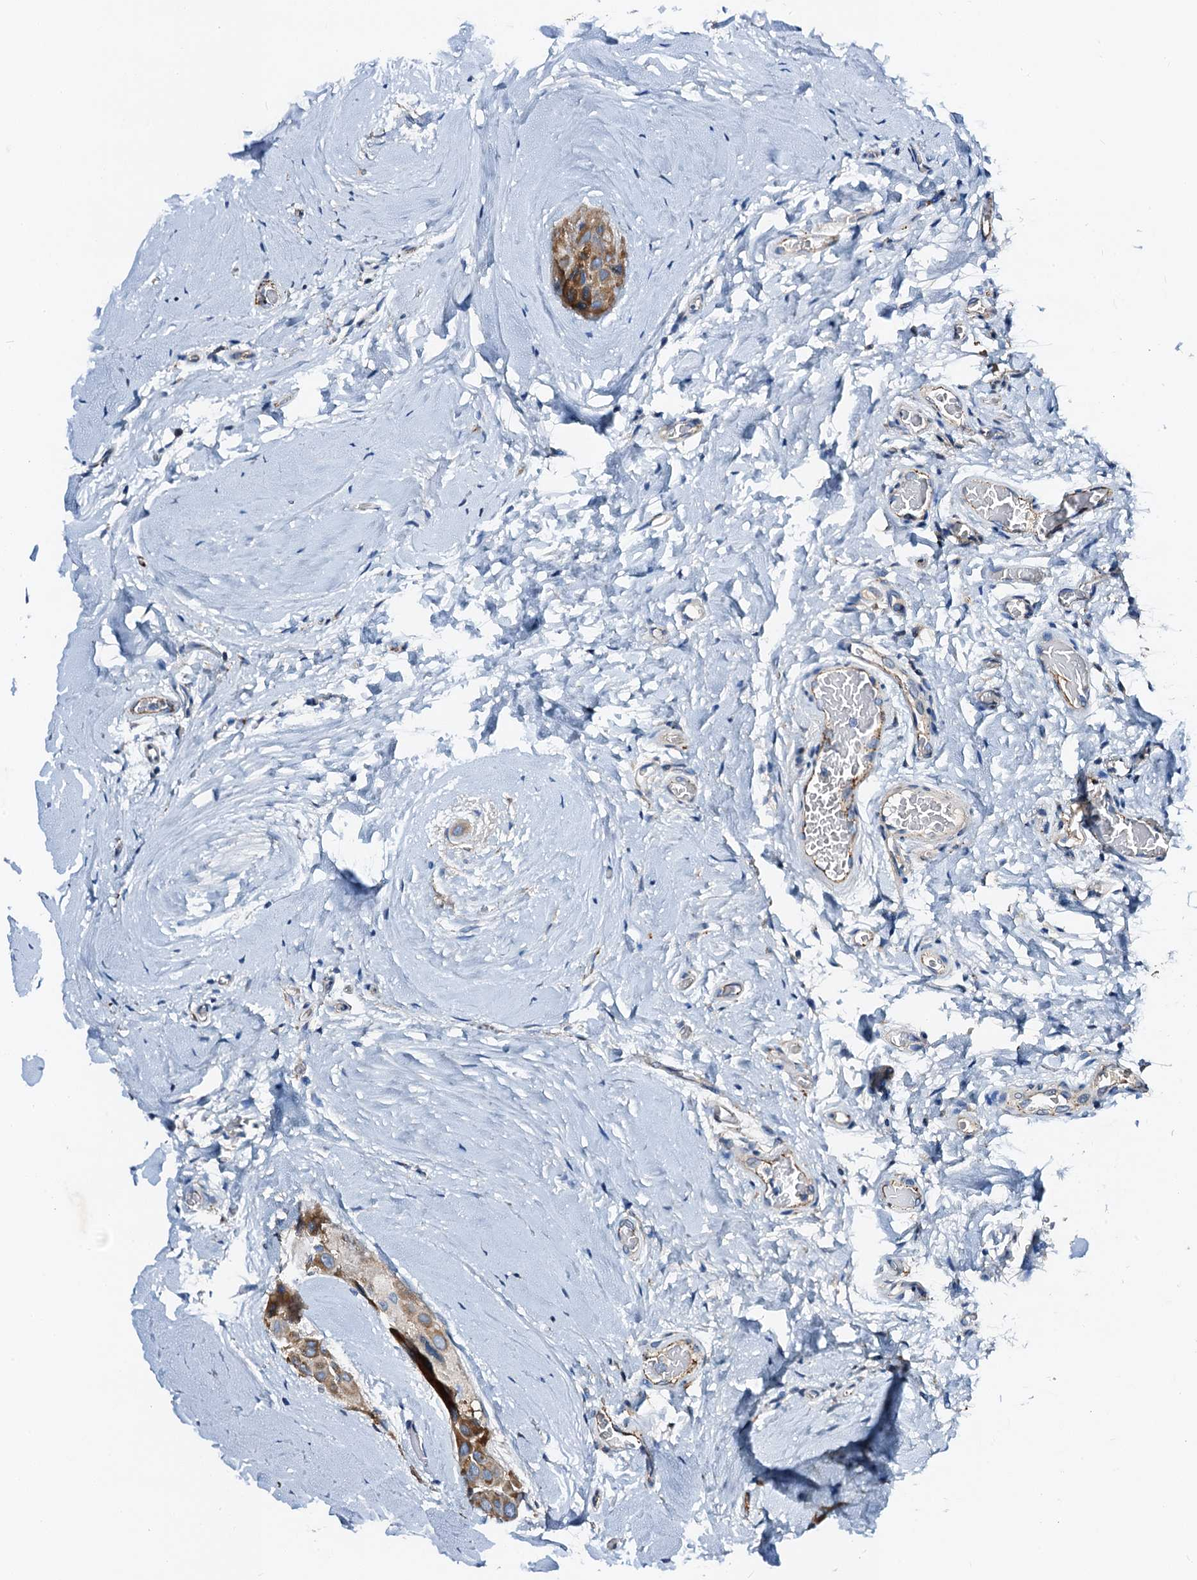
{"staining": {"intensity": "moderate", "quantity": ">75%", "location": "cytoplasmic/membranous"}, "tissue": "thyroid cancer", "cell_type": "Tumor cells", "image_type": "cancer", "snomed": [{"axis": "morphology", "description": "Papillary adenocarcinoma, NOS"}, {"axis": "topography", "description": "Thyroid gland"}], "caption": "Protein analysis of thyroid papillary adenocarcinoma tissue displays moderate cytoplasmic/membranous positivity in approximately >75% of tumor cells.", "gene": "FIBIN", "patient": {"sex": "male", "age": 33}}